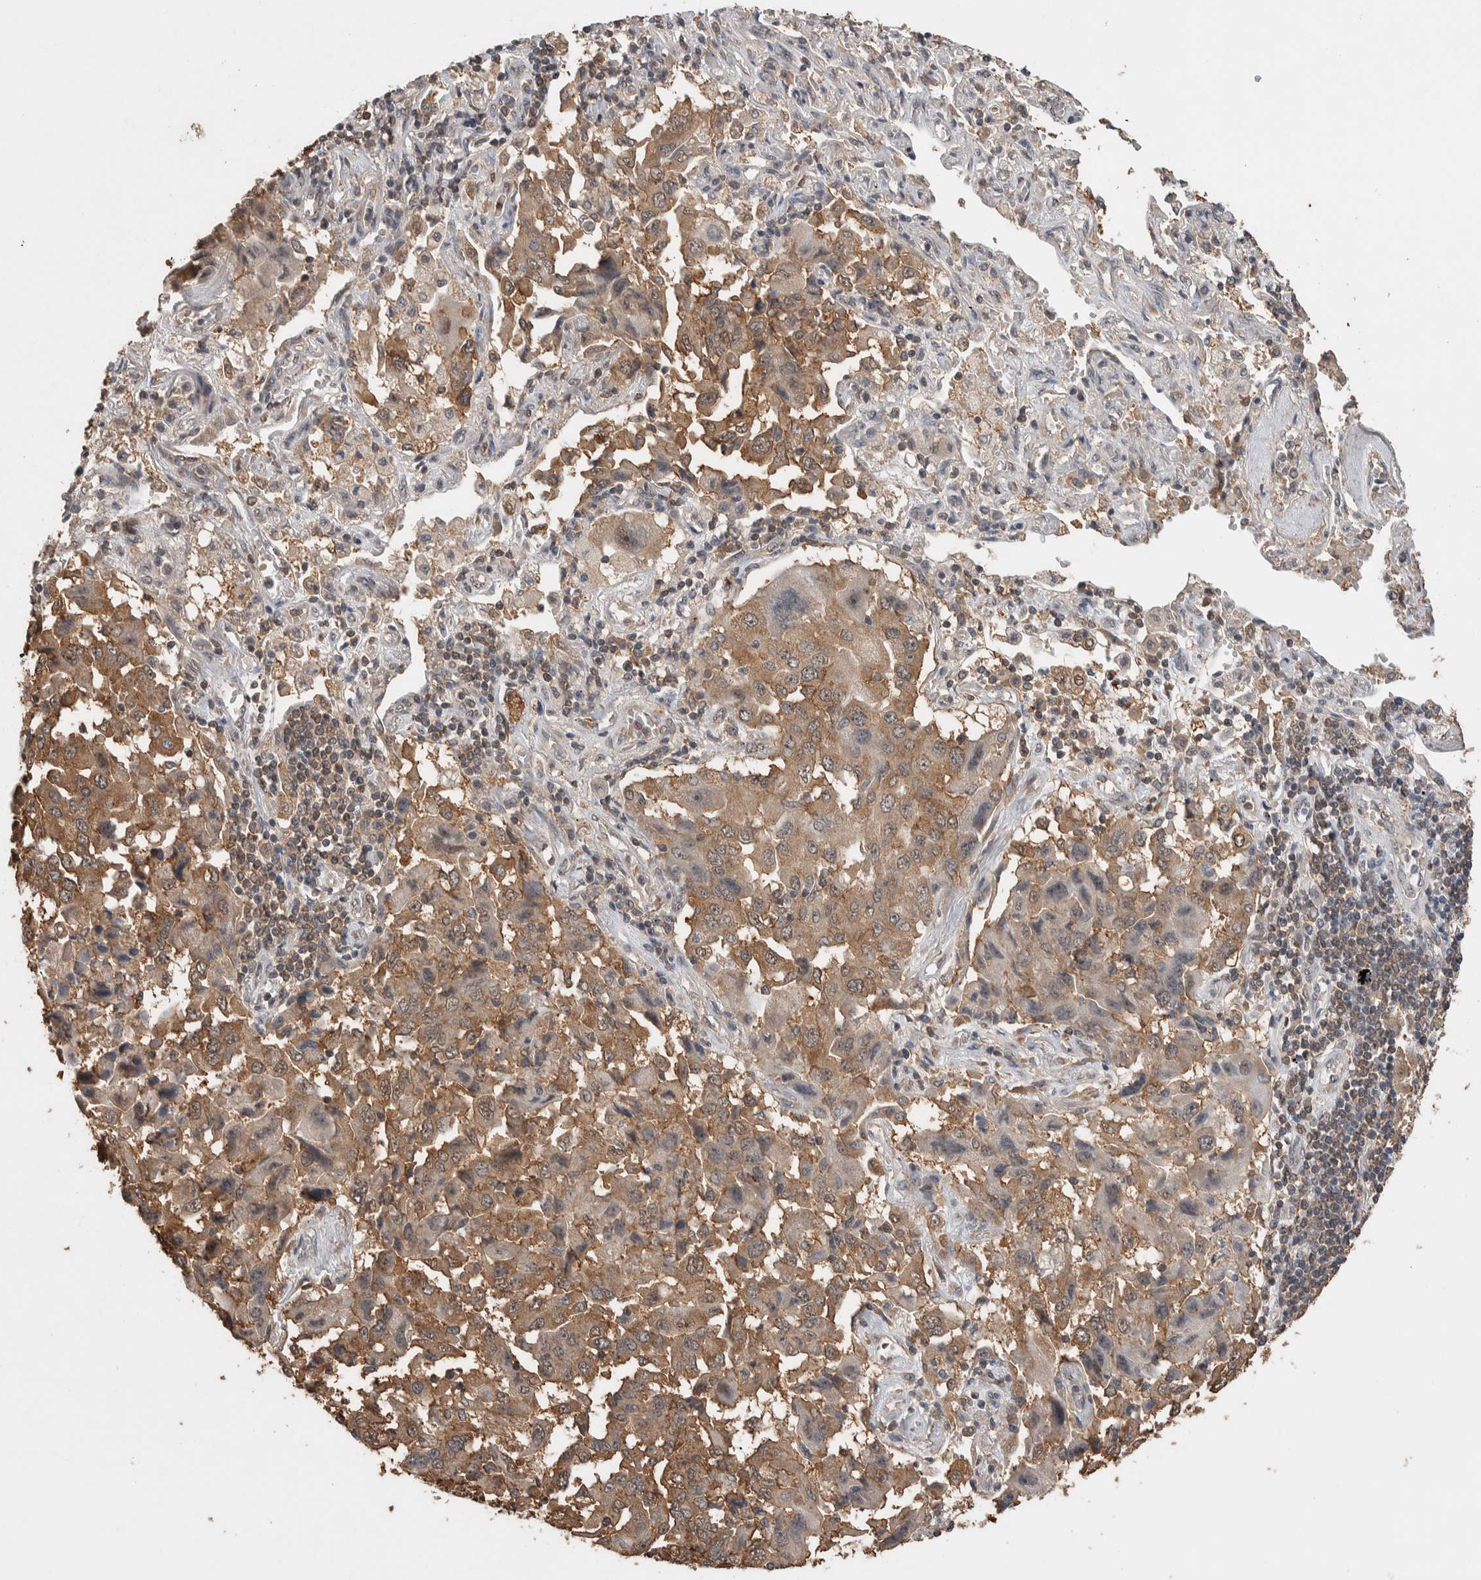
{"staining": {"intensity": "moderate", "quantity": ">75%", "location": "cytoplasmic/membranous"}, "tissue": "lung cancer", "cell_type": "Tumor cells", "image_type": "cancer", "snomed": [{"axis": "morphology", "description": "Adenocarcinoma, NOS"}, {"axis": "topography", "description": "Lung"}], "caption": "IHC image of neoplastic tissue: human adenocarcinoma (lung) stained using immunohistochemistry displays medium levels of moderate protein expression localized specifically in the cytoplasmic/membranous of tumor cells, appearing as a cytoplasmic/membranous brown color.", "gene": "DVL2", "patient": {"sex": "female", "age": 65}}